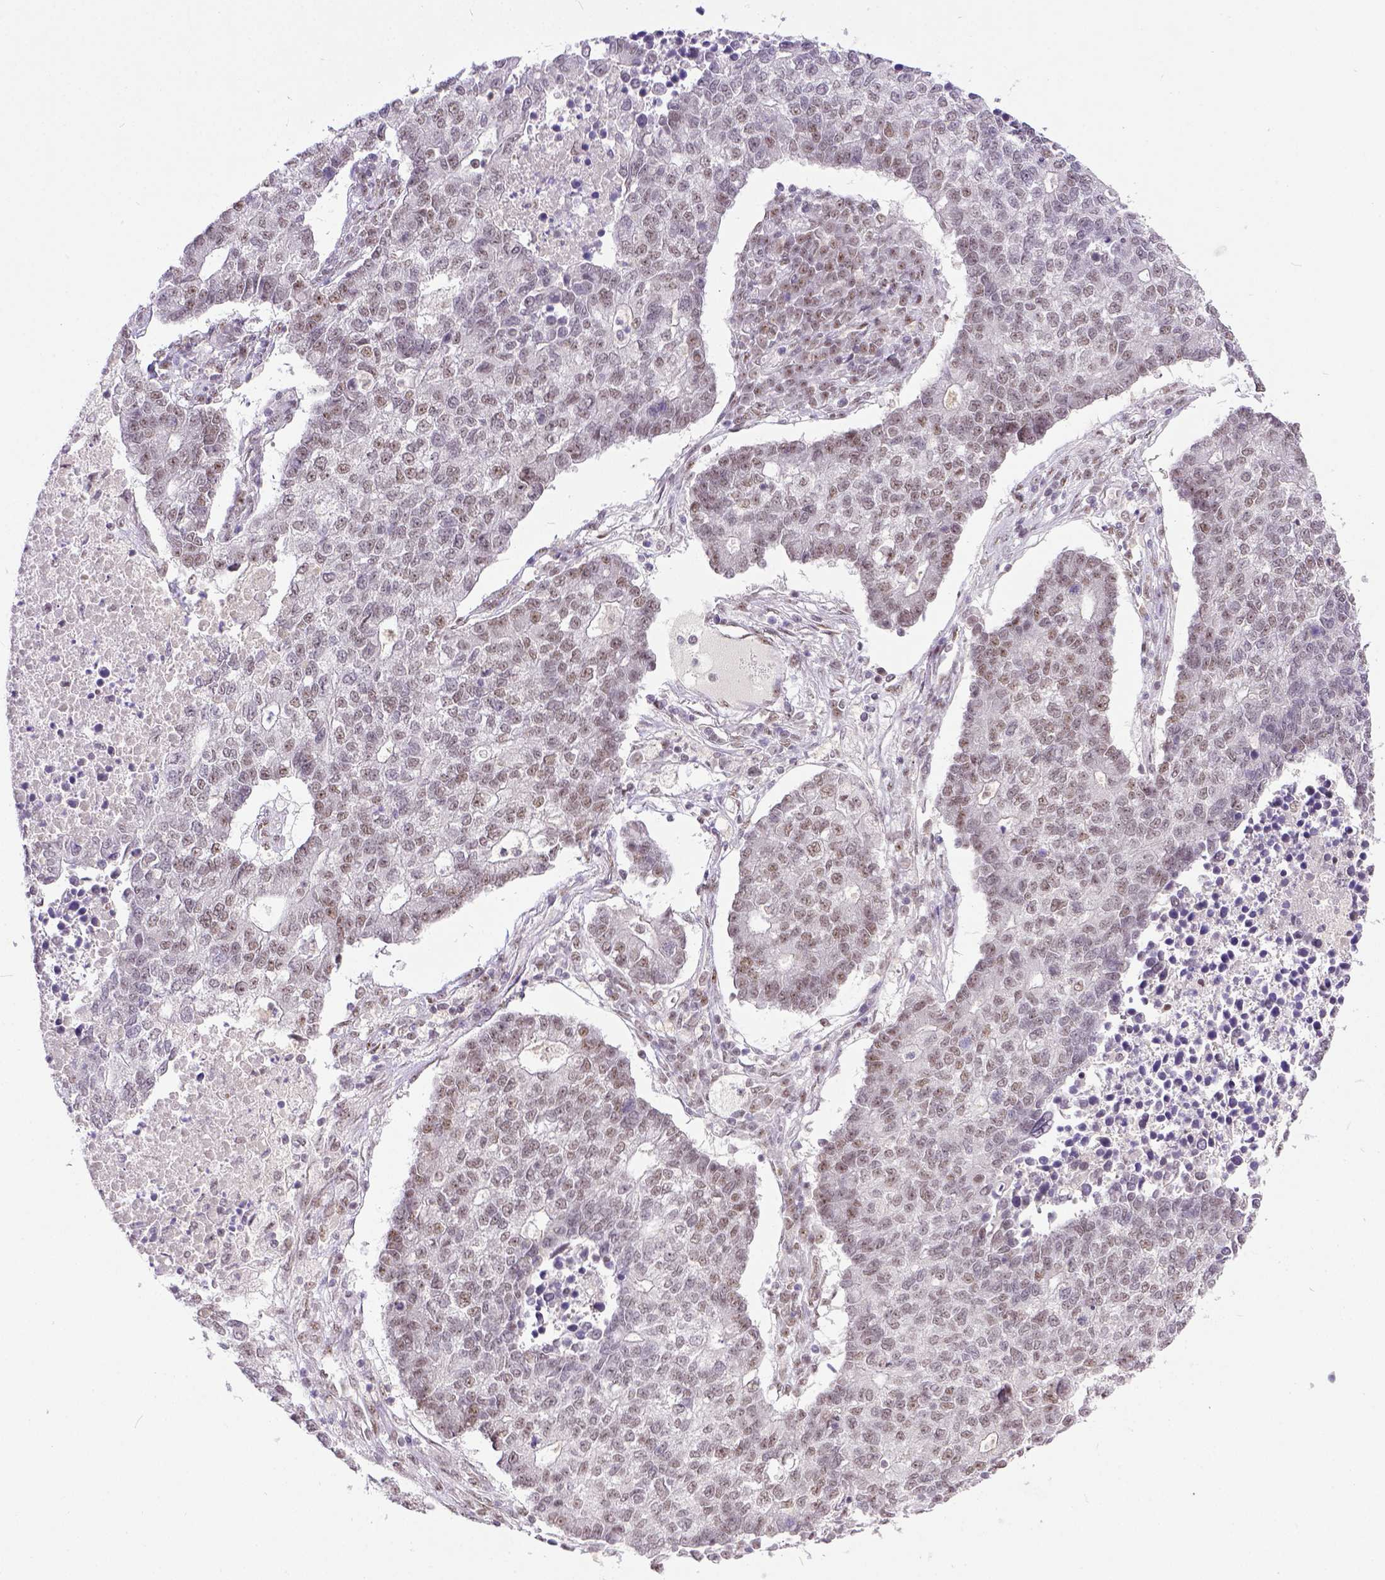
{"staining": {"intensity": "weak", "quantity": "25%-75%", "location": "nuclear"}, "tissue": "lung cancer", "cell_type": "Tumor cells", "image_type": "cancer", "snomed": [{"axis": "morphology", "description": "Adenocarcinoma, NOS"}, {"axis": "topography", "description": "Lung"}], "caption": "Human adenocarcinoma (lung) stained with a brown dye displays weak nuclear positive expression in about 25%-75% of tumor cells.", "gene": "ERCC1", "patient": {"sex": "male", "age": 57}}